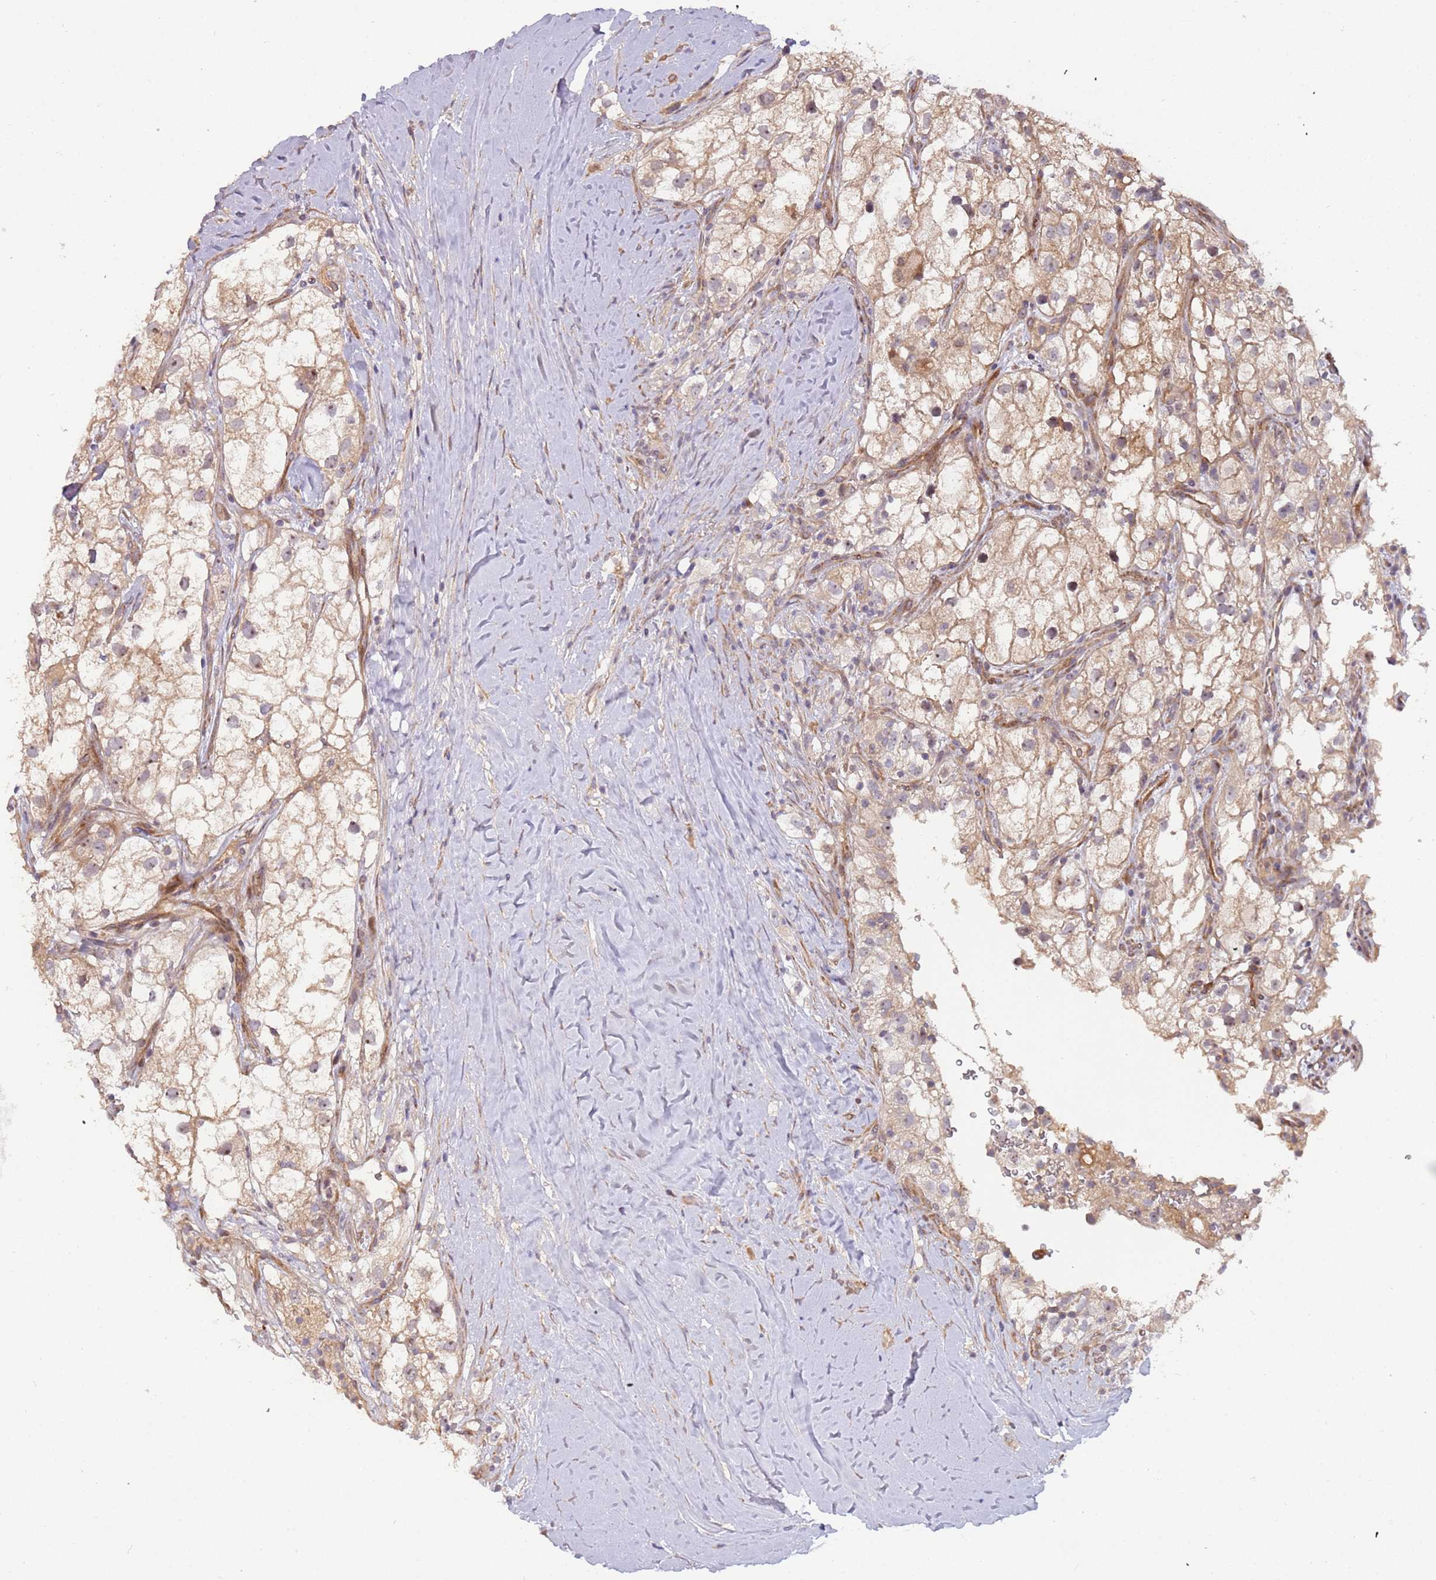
{"staining": {"intensity": "moderate", "quantity": ">75%", "location": "cytoplasmic/membranous,nuclear"}, "tissue": "renal cancer", "cell_type": "Tumor cells", "image_type": "cancer", "snomed": [{"axis": "morphology", "description": "Adenocarcinoma, NOS"}, {"axis": "topography", "description": "Kidney"}], "caption": "Protein analysis of renal cancer tissue displays moderate cytoplasmic/membranous and nuclear expression in approximately >75% of tumor cells.", "gene": "TRAPPC6B", "patient": {"sex": "male", "age": 59}}